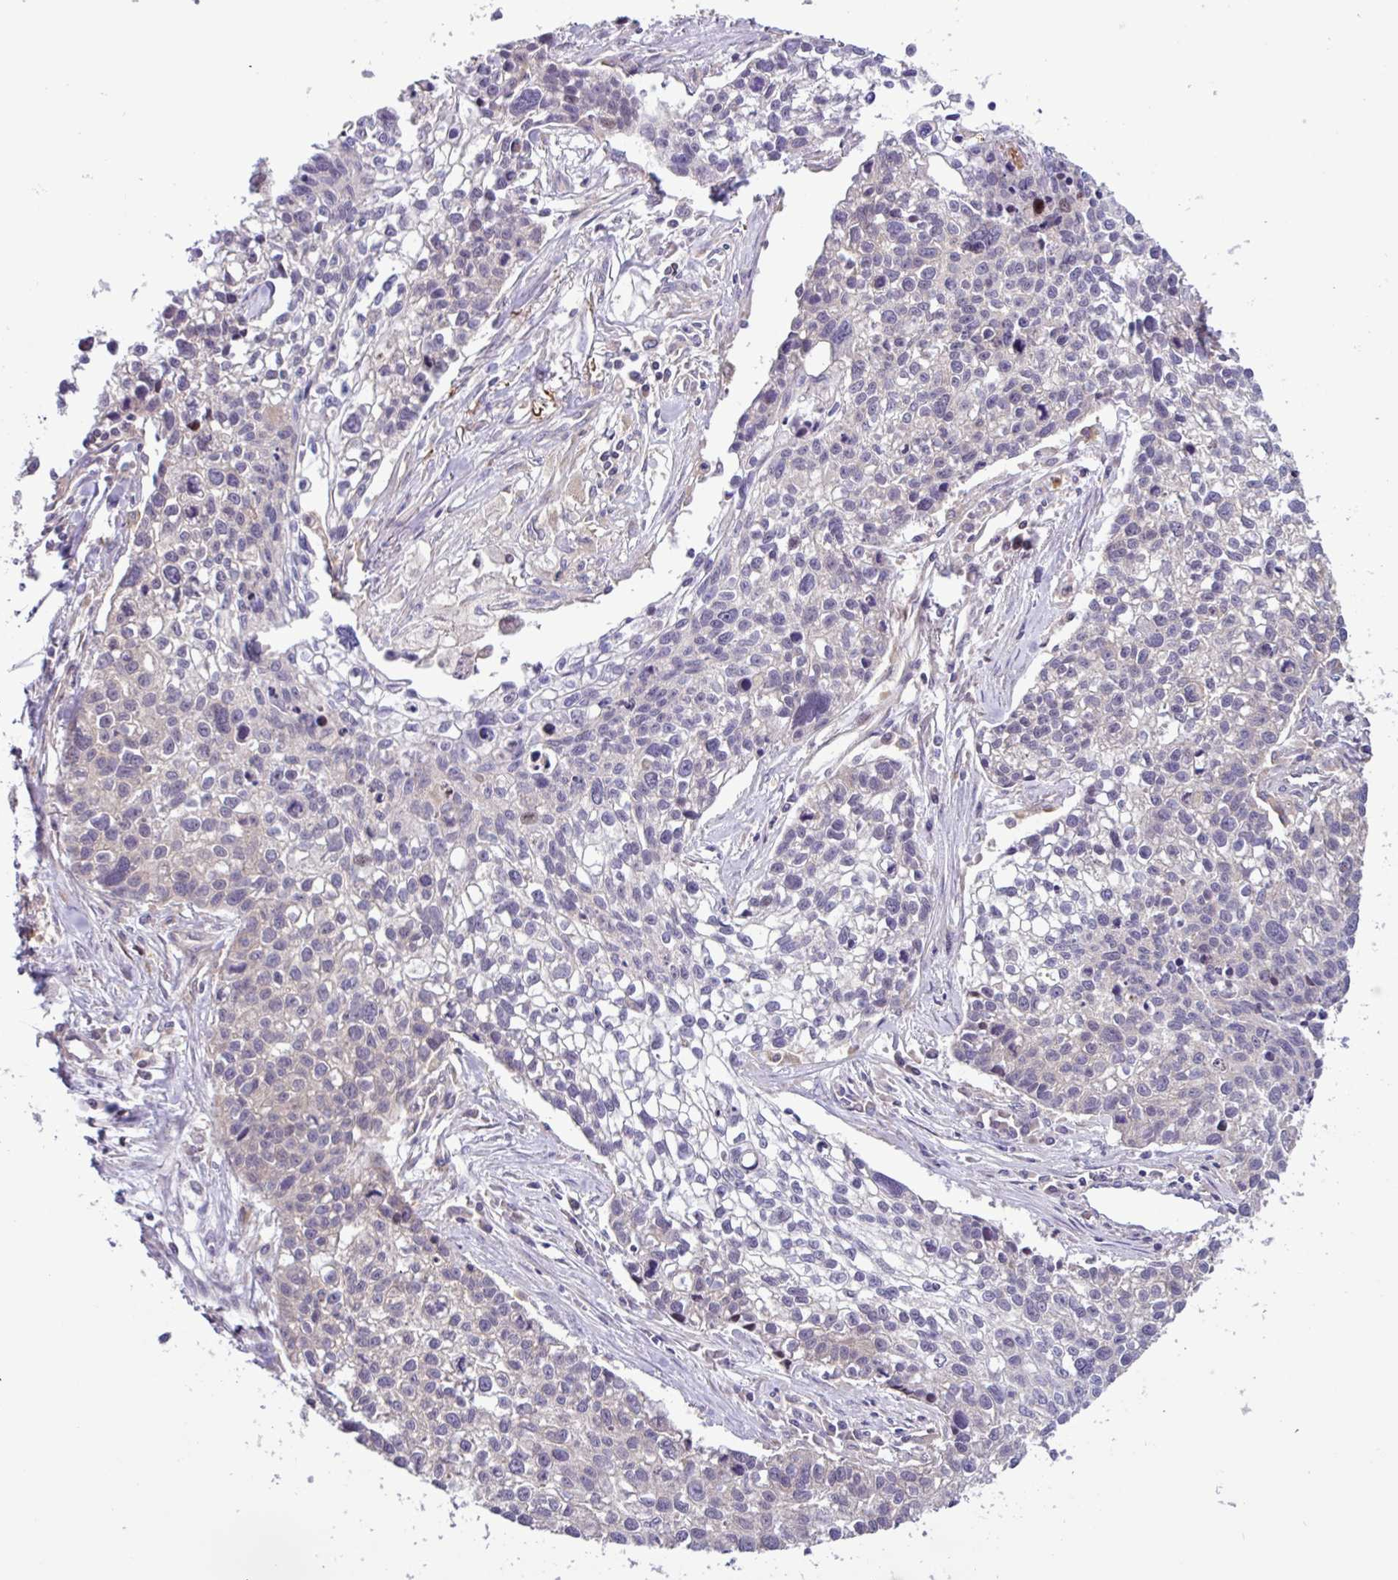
{"staining": {"intensity": "negative", "quantity": "none", "location": "none"}, "tissue": "lung cancer", "cell_type": "Tumor cells", "image_type": "cancer", "snomed": [{"axis": "morphology", "description": "Squamous cell carcinoma, NOS"}, {"axis": "topography", "description": "Lung"}], "caption": "Squamous cell carcinoma (lung) was stained to show a protein in brown. There is no significant staining in tumor cells.", "gene": "ACTR3", "patient": {"sex": "male", "age": 74}}